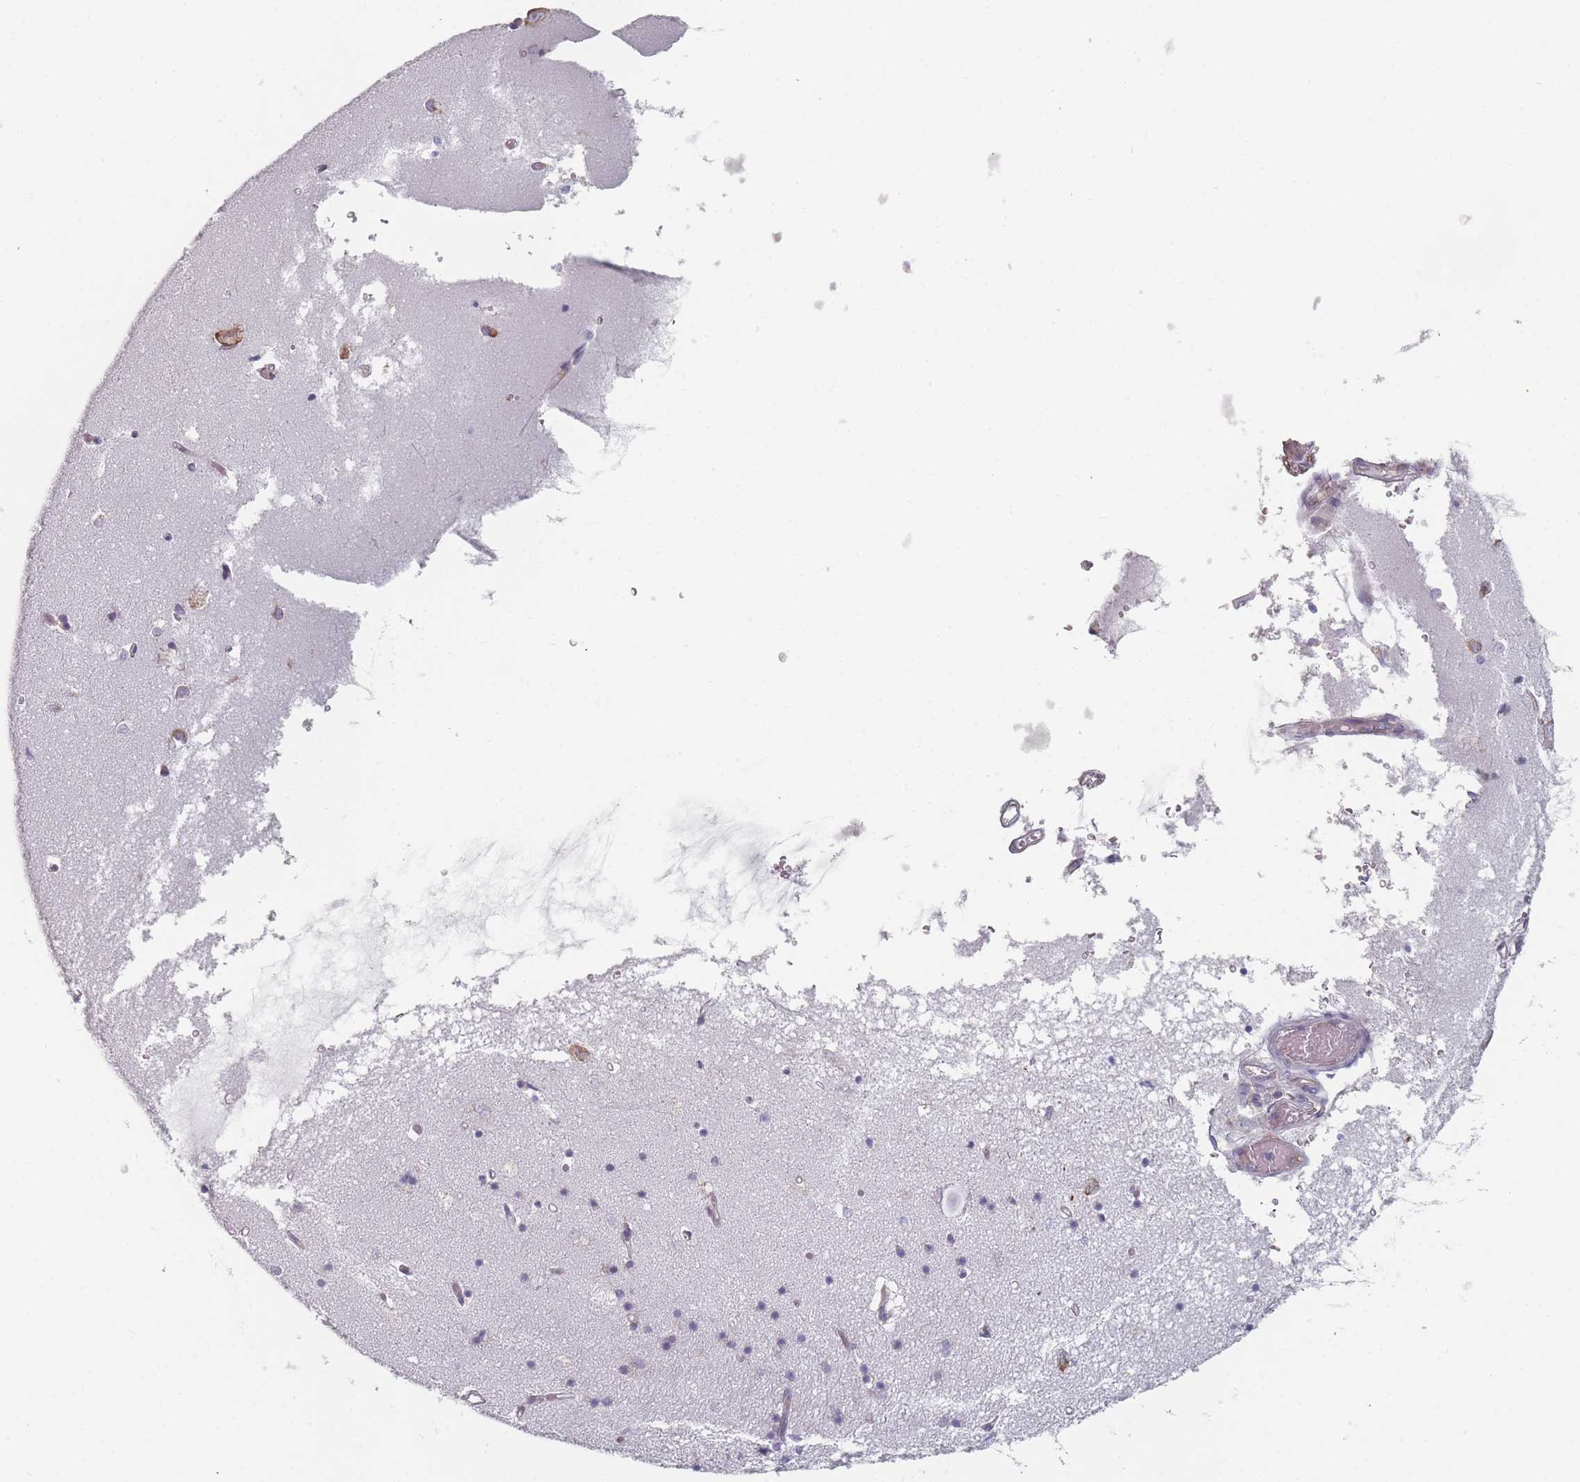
{"staining": {"intensity": "negative", "quantity": "none", "location": "none"}, "tissue": "hippocampus", "cell_type": "Glial cells", "image_type": "normal", "snomed": [{"axis": "morphology", "description": "Normal tissue, NOS"}, {"axis": "topography", "description": "Hippocampus"}], "caption": "IHC of normal hippocampus reveals no staining in glial cells. Brightfield microscopy of IHC stained with DAB (brown) and hematoxylin (blue), captured at high magnification.", "gene": "CACNG5", "patient": {"sex": "male", "age": 70}}